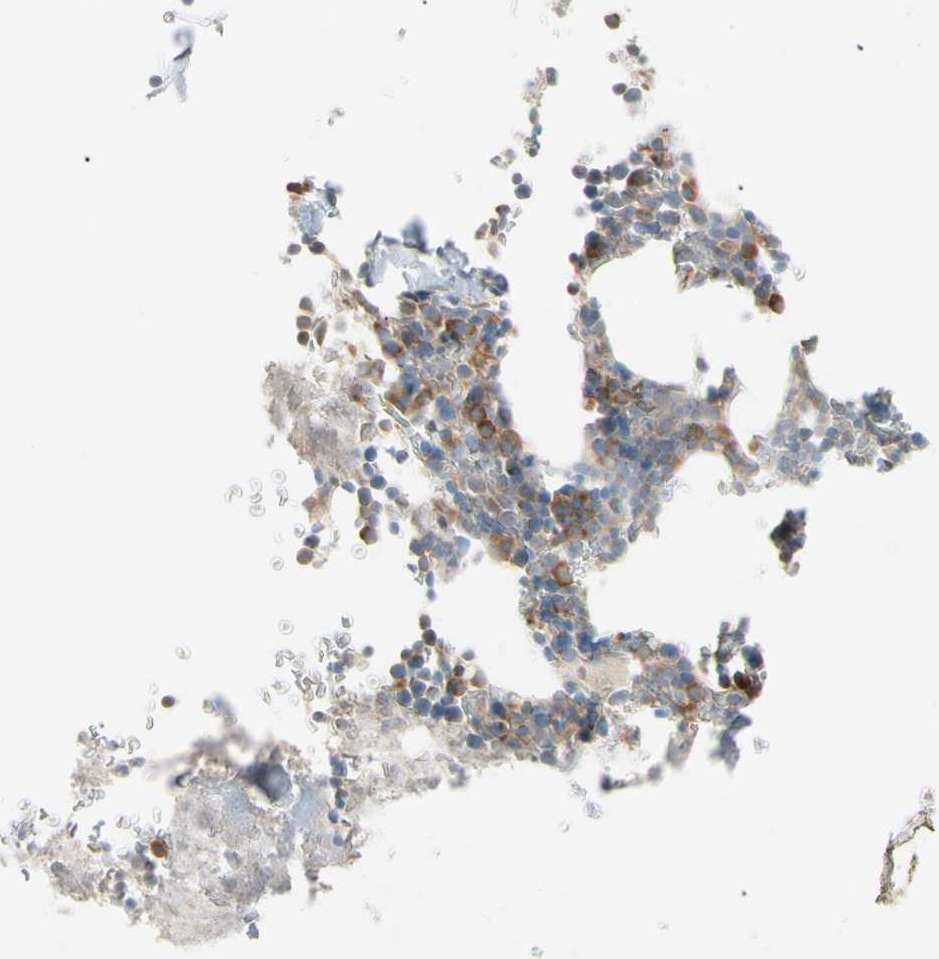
{"staining": {"intensity": "moderate", "quantity": "25%-75%", "location": "cytoplasmic/membranous"}, "tissue": "bone marrow", "cell_type": "Hematopoietic cells", "image_type": "normal", "snomed": [{"axis": "morphology", "description": "Normal tissue, NOS"}, {"axis": "topography", "description": "Bone marrow"}], "caption": "A histopathology image showing moderate cytoplasmic/membranous positivity in approximately 25%-75% of hematopoietic cells in unremarkable bone marrow, as visualized by brown immunohistochemical staining.", "gene": "TBC1D10A", "patient": {"sex": "male"}}